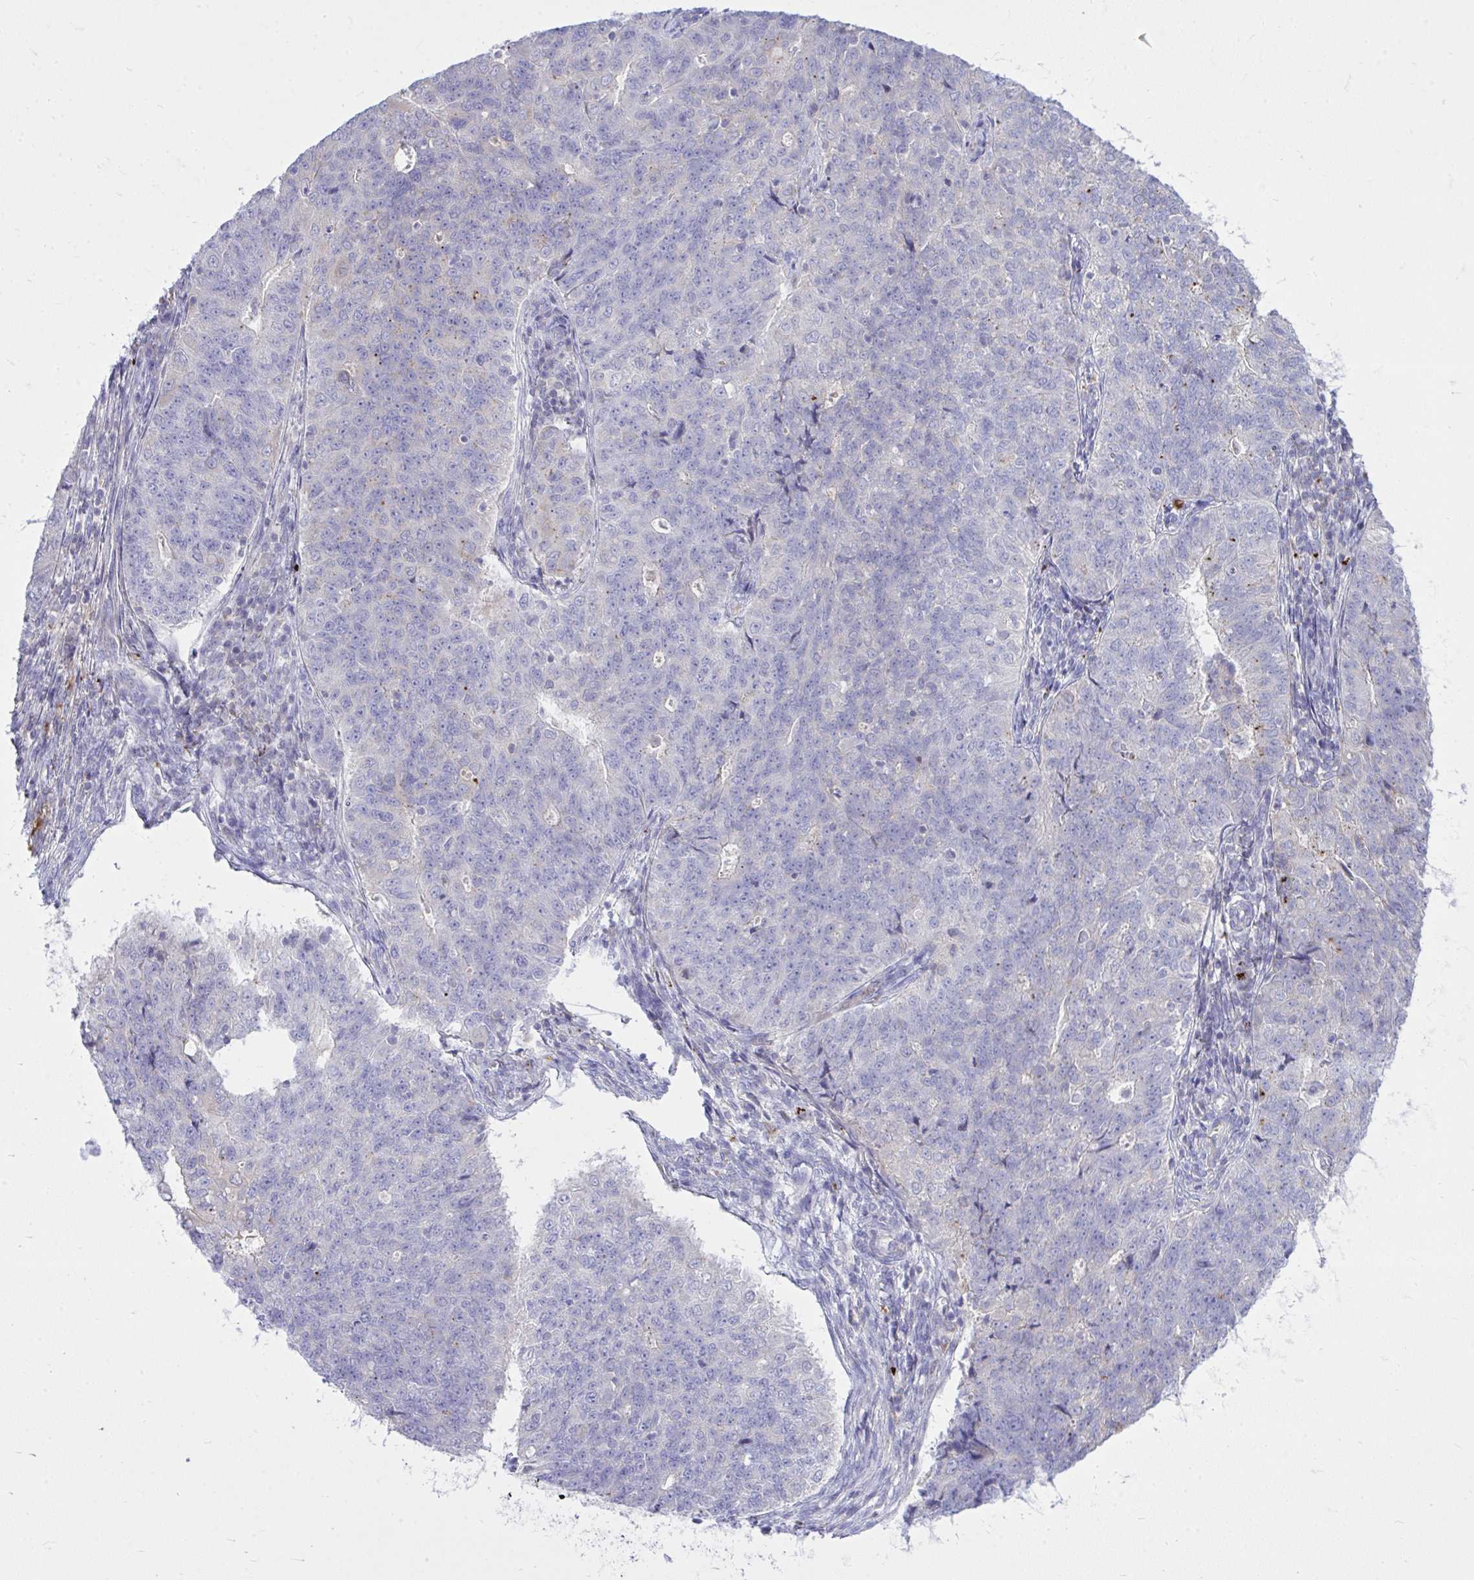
{"staining": {"intensity": "negative", "quantity": "none", "location": "none"}, "tissue": "endometrial cancer", "cell_type": "Tumor cells", "image_type": "cancer", "snomed": [{"axis": "morphology", "description": "Adenocarcinoma, NOS"}, {"axis": "topography", "description": "Endometrium"}], "caption": "Tumor cells show no significant expression in endometrial cancer.", "gene": "TP53I11", "patient": {"sex": "female", "age": 43}}